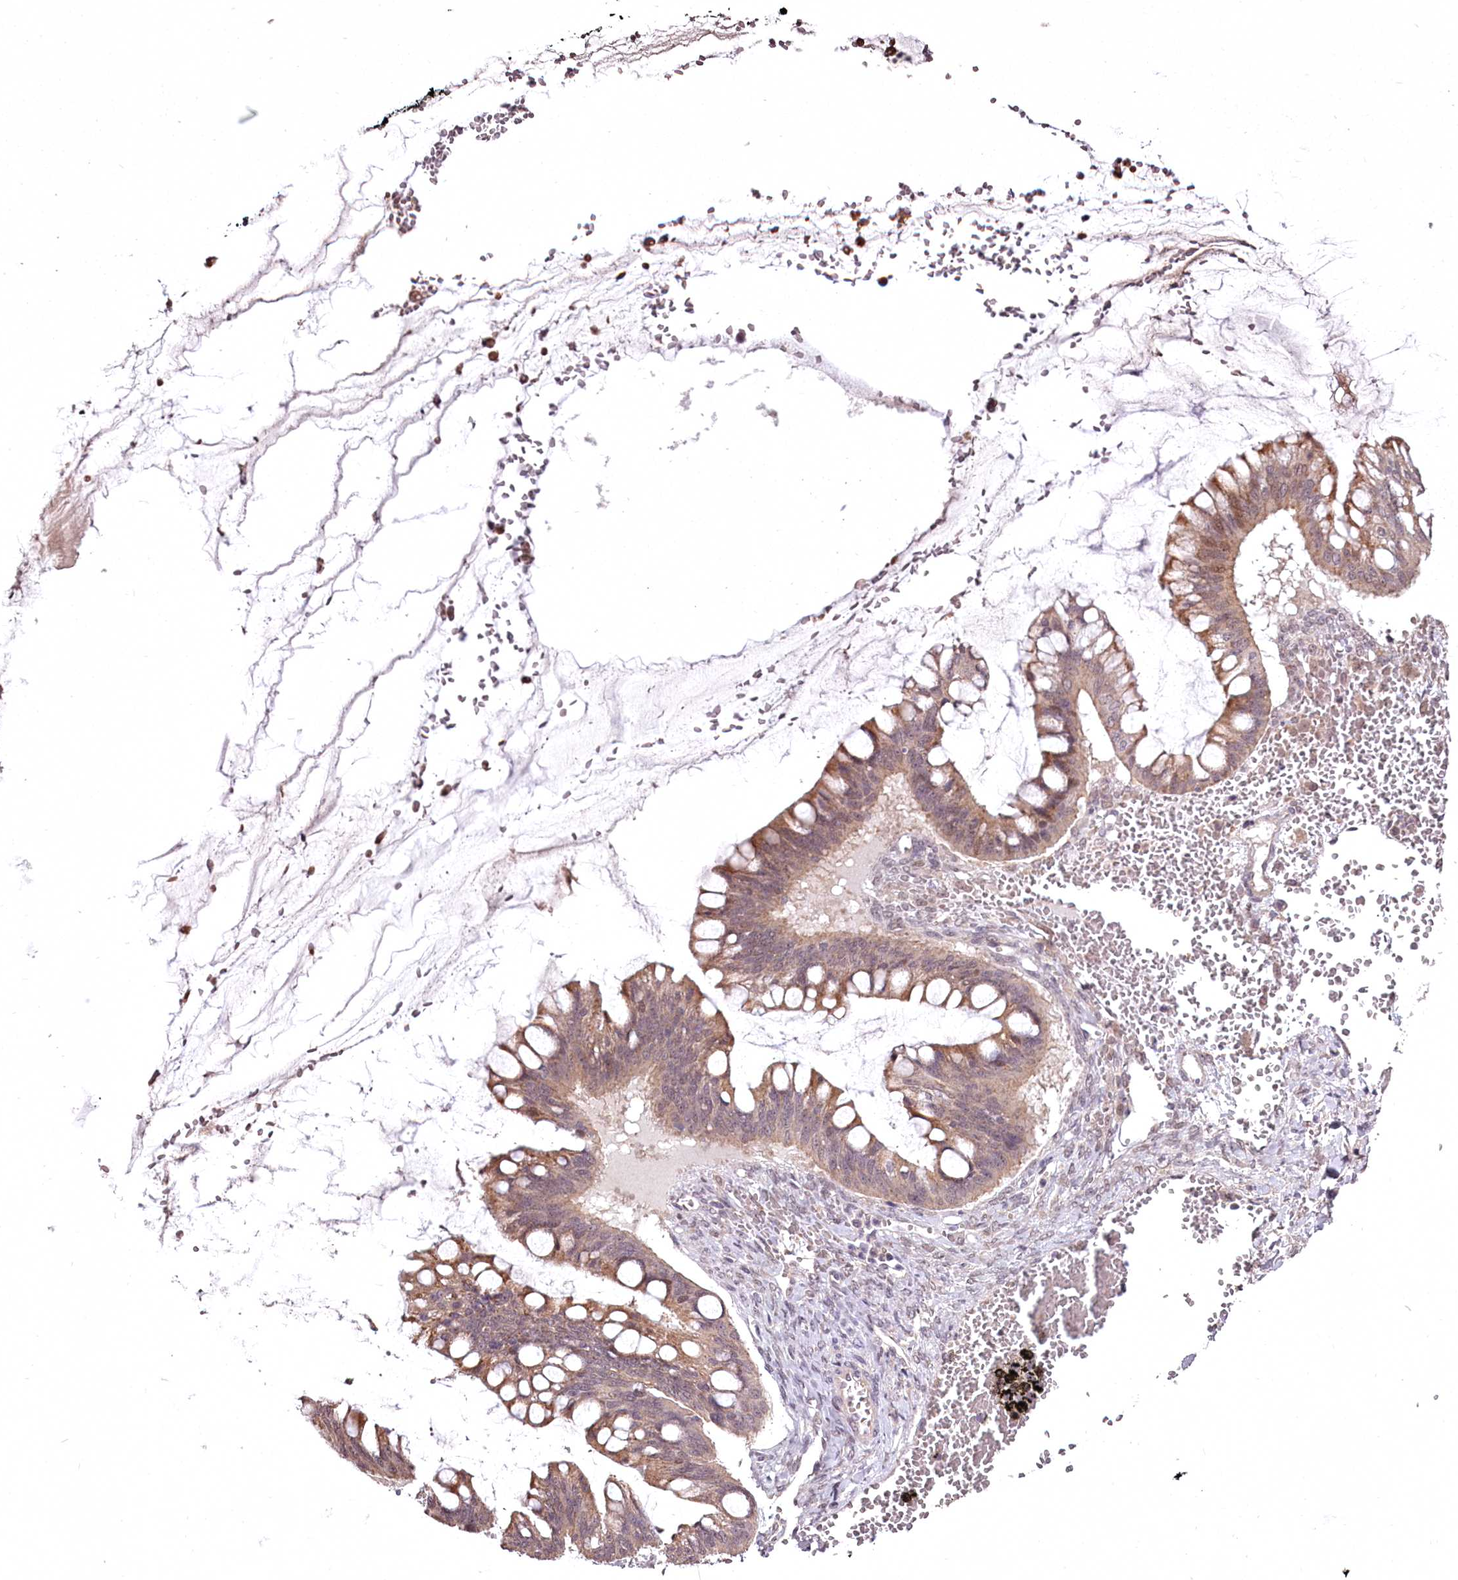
{"staining": {"intensity": "weak", "quantity": ">75%", "location": "cytoplasmic/membranous"}, "tissue": "ovarian cancer", "cell_type": "Tumor cells", "image_type": "cancer", "snomed": [{"axis": "morphology", "description": "Cystadenocarcinoma, mucinous, NOS"}, {"axis": "topography", "description": "Ovary"}], "caption": "Ovarian mucinous cystadenocarcinoma stained with DAB (3,3'-diaminobenzidine) immunohistochemistry (IHC) reveals low levels of weak cytoplasmic/membranous staining in about >75% of tumor cells. (IHC, brightfield microscopy, high magnification).", "gene": "ADRA1D", "patient": {"sex": "female", "age": 73}}